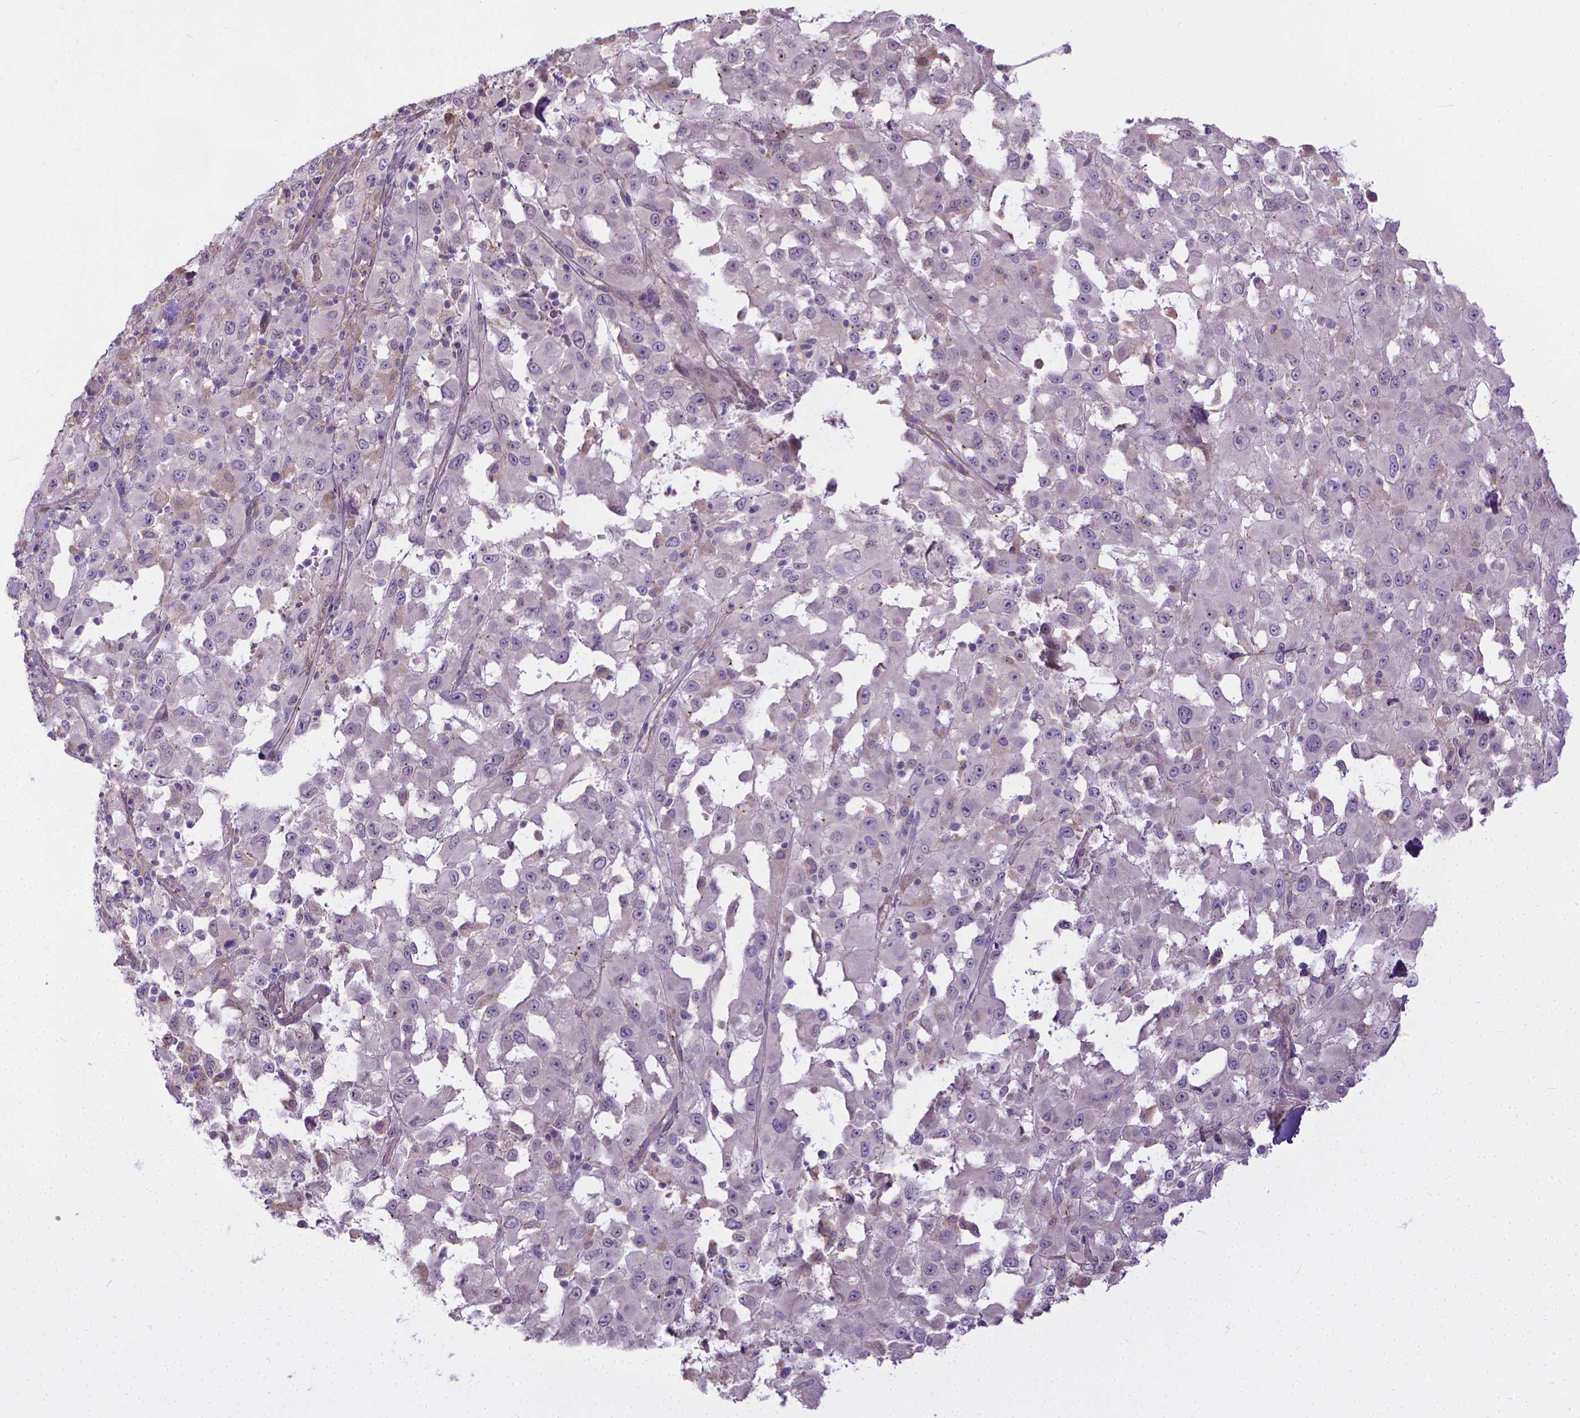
{"staining": {"intensity": "negative", "quantity": "none", "location": "none"}, "tissue": "melanoma", "cell_type": "Tumor cells", "image_type": "cancer", "snomed": [{"axis": "morphology", "description": "Malignant melanoma, Metastatic site"}, {"axis": "topography", "description": "Lymph node"}], "caption": "This is an IHC image of human melanoma. There is no staining in tumor cells.", "gene": "CFAP299", "patient": {"sex": "male", "age": 50}}